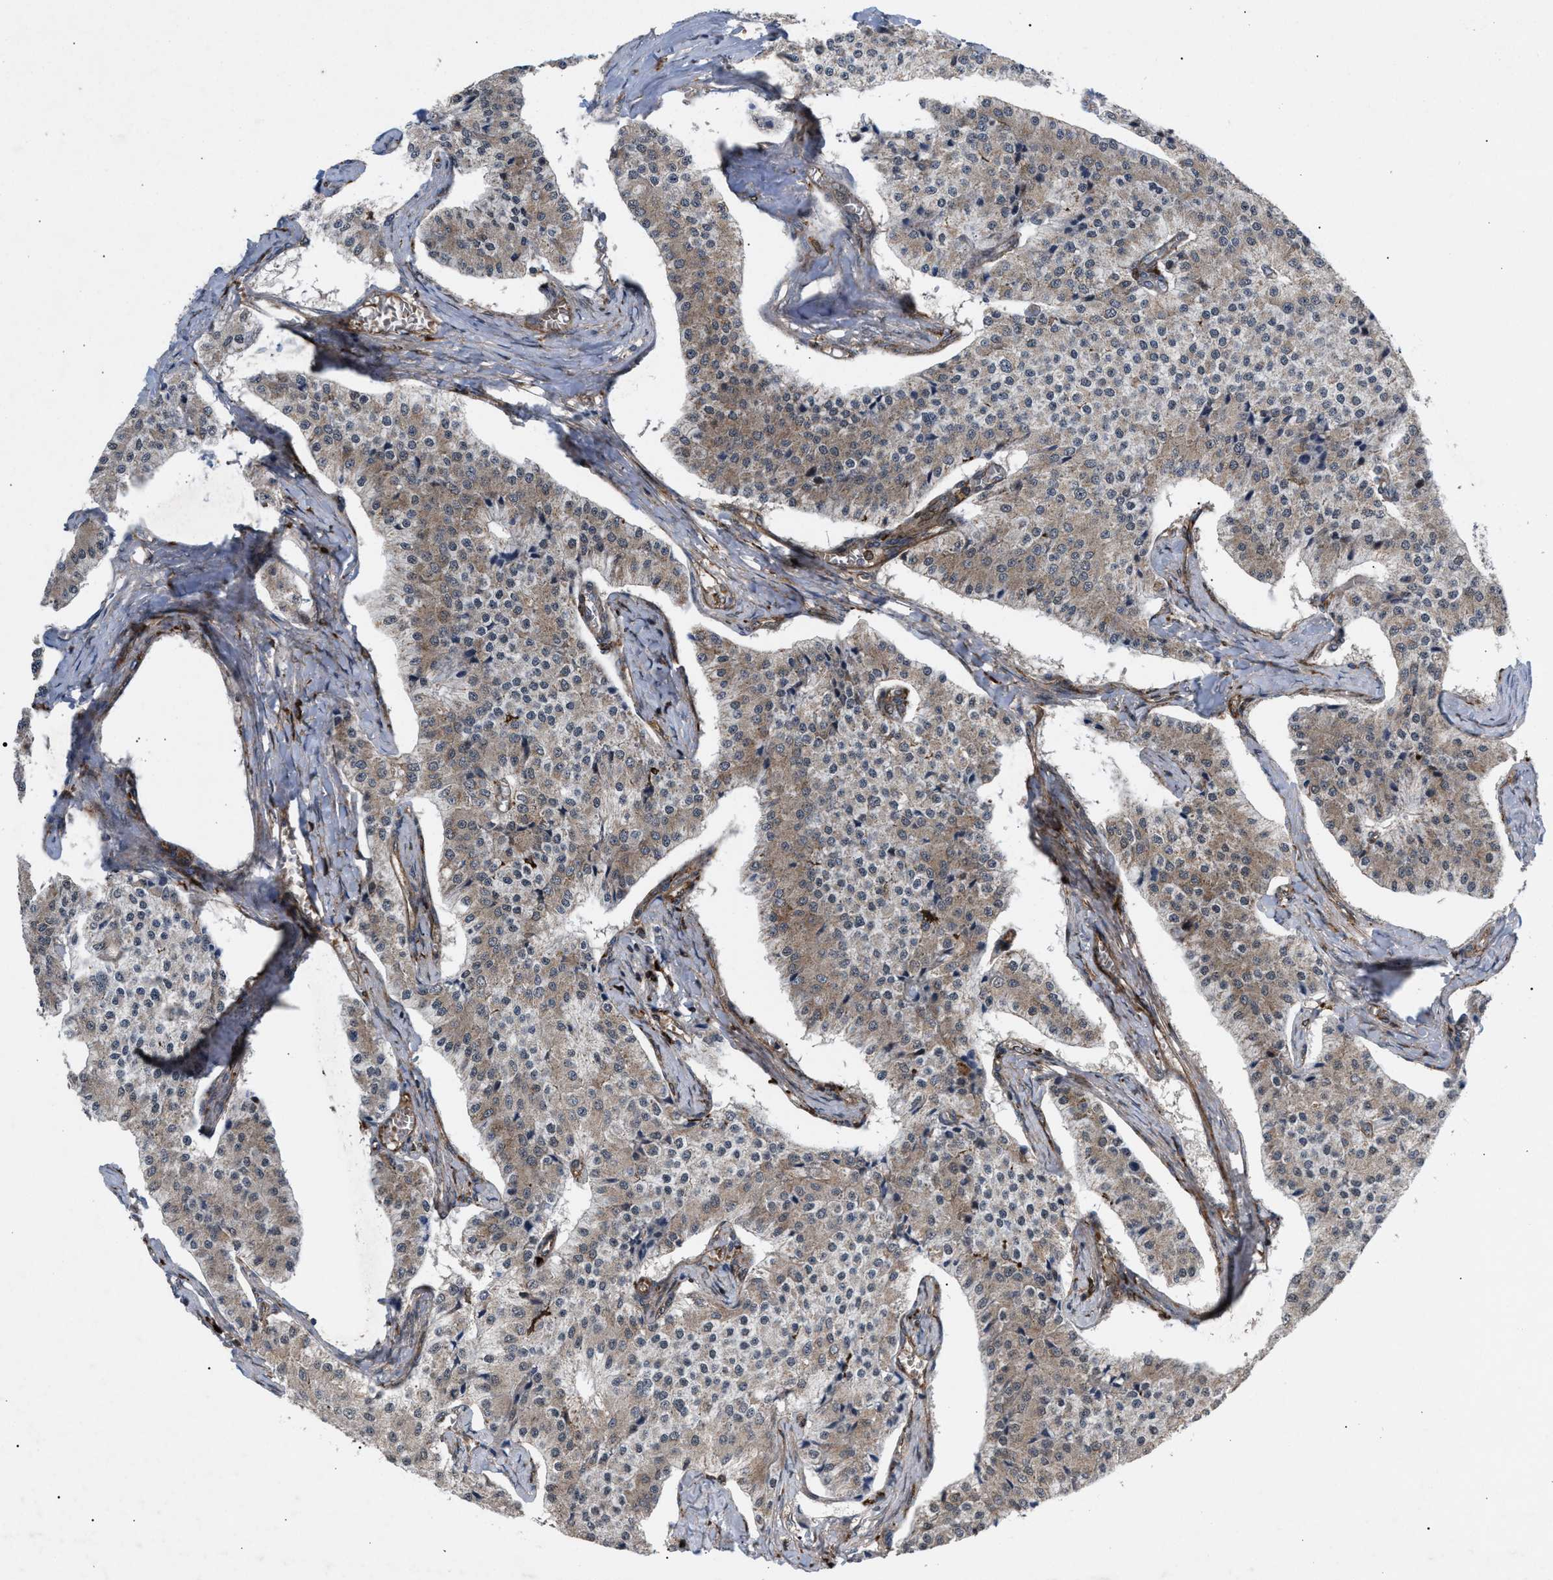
{"staining": {"intensity": "weak", "quantity": "25%-75%", "location": "cytoplasmic/membranous"}, "tissue": "carcinoid", "cell_type": "Tumor cells", "image_type": "cancer", "snomed": [{"axis": "morphology", "description": "Carcinoid, malignant, NOS"}, {"axis": "topography", "description": "Colon"}], "caption": "Carcinoid stained with DAB (3,3'-diaminobenzidine) immunohistochemistry (IHC) reveals low levels of weak cytoplasmic/membranous expression in approximately 25%-75% of tumor cells.", "gene": "GCC1", "patient": {"sex": "female", "age": 52}}